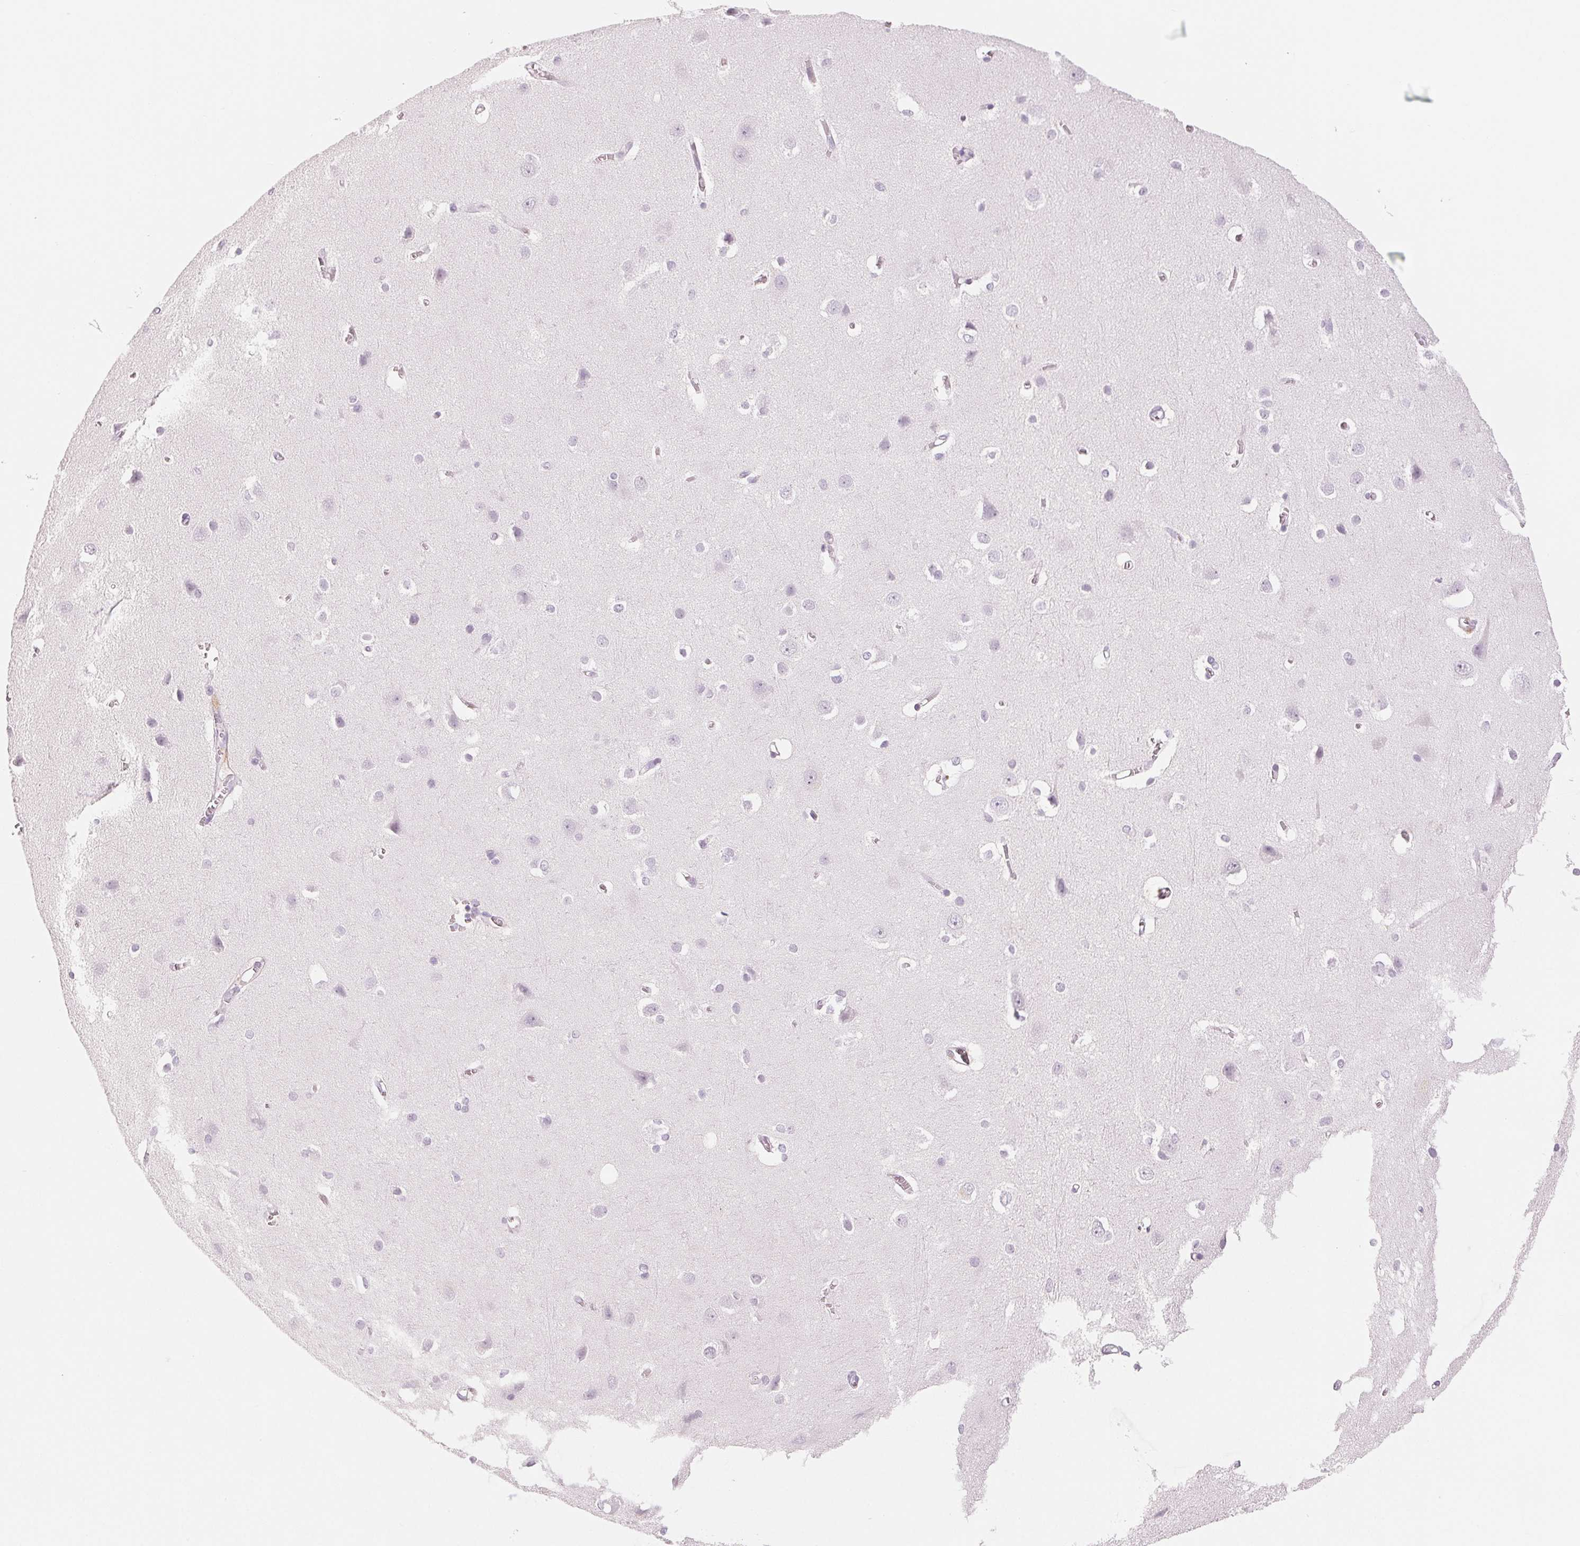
{"staining": {"intensity": "negative", "quantity": "none", "location": "none"}, "tissue": "cerebral cortex", "cell_type": "Endothelial cells", "image_type": "normal", "snomed": [{"axis": "morphology", "description": "Normal tissue, NOS"}, {"axis": "topography", "description": "Cerebral cortex"}], "caption": "An immunohistochemistry (IHC) histopathology image of benign cerebral cortex is shown. There is no staining in endothelial cells of cerebral cortex.", "gene": "EHHADH", "patient": {"sex": "male", "age": 37}}